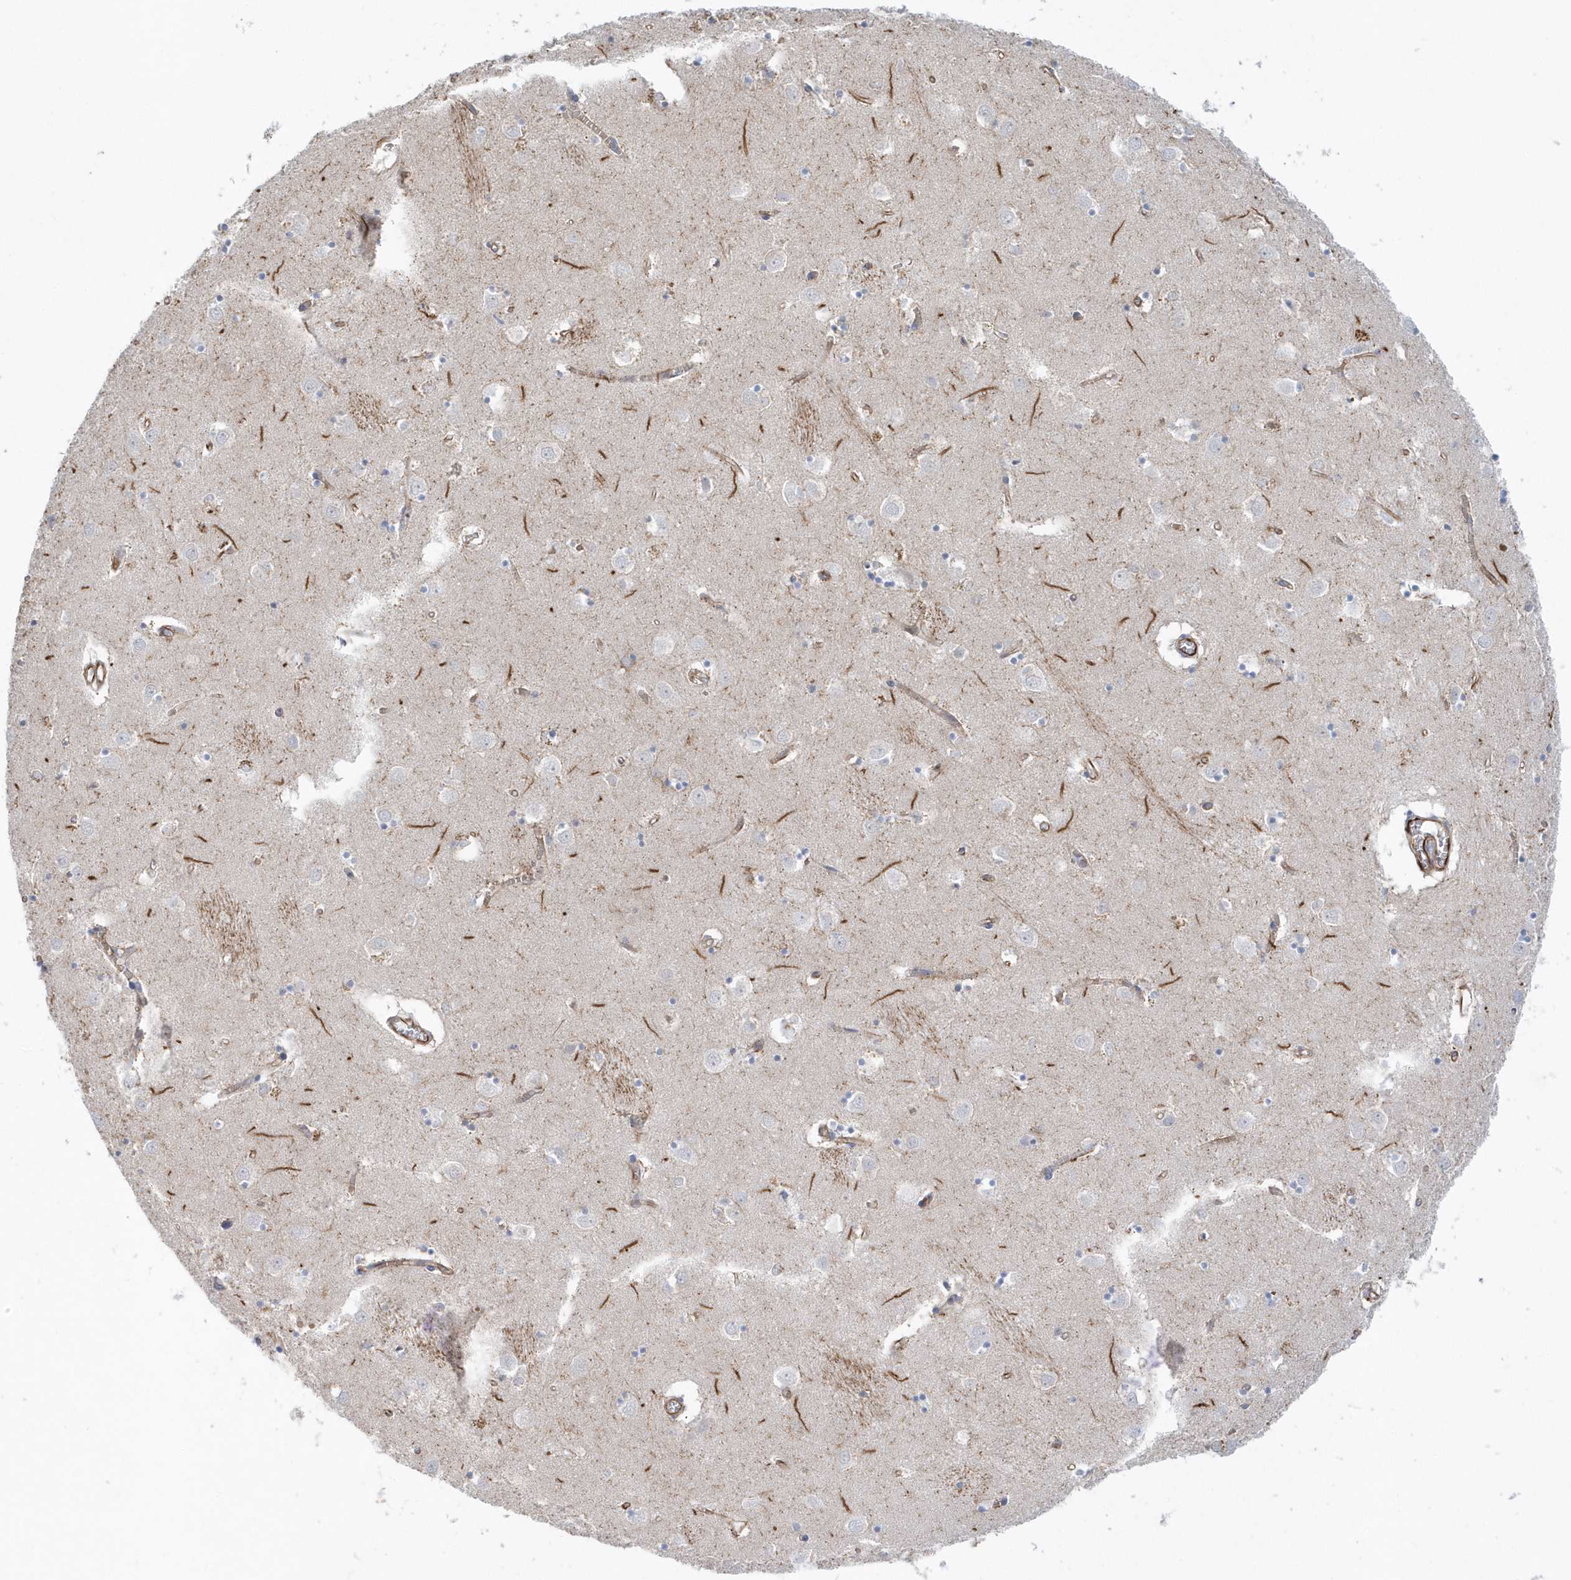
{"staining": {"intensity": "negative", "quantity": "none", "location": "none"}, "tissue": "caudate", "cell_type": "Glial cells", "image_type": "normal", "snomed": [{"axis": "morphology", "description": "Normal tissue, NOS"}, {"axis": "topography", "description": "Lateral ventricle wall"}], "caption": "This is an IHC micrograph of benign human caudate. There is no staining in glial cells.", "gene": "RAB17", "patient": {"sex": "male", "age": 70}}